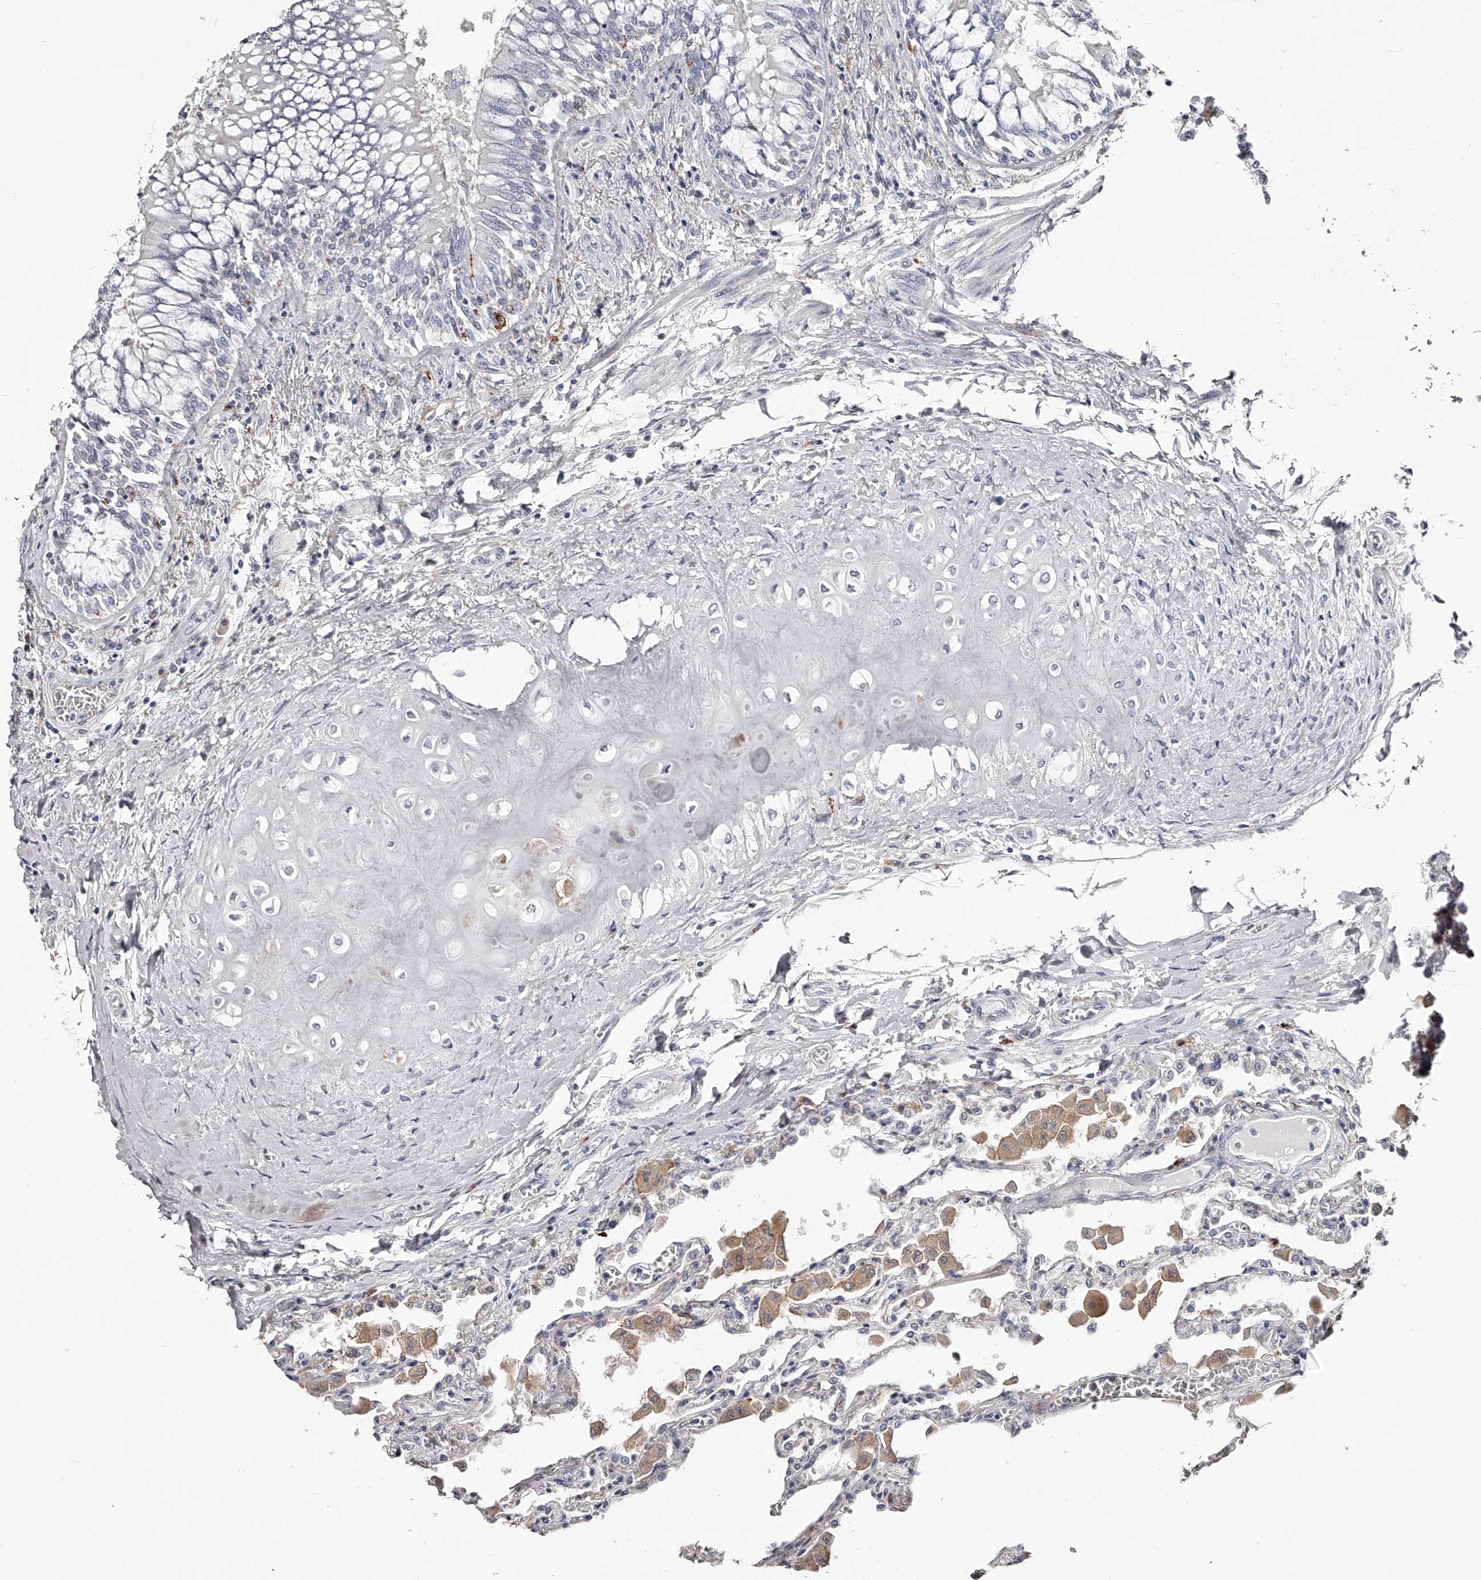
{"staining": {"intensity": "negative", "quantity": "none", "location": "none"}, "tissue": "lung", "cell_type": "Alveolar cells", "image_type": "normal", "snomed": [{"axis": "morphology", "description": "Normal tissue, NOS"}, {"axis": "topography", "description": "Bronchus"}, {"axis": "topography", "description": "Lung"}], "caption": "This image is of normal lung stained with IHC to label a protein in brown with the nuclei are counter-stained blue. There is no expression in alveolar cells. Brightfield microscopy of IHC stained with DAB (3,3'-diaminobenzidine) (brown) and hematoxylin (blue), captured at high magnification.", "gene": "PACSIN1", "patient": {"sex": "female", "age": 49}}